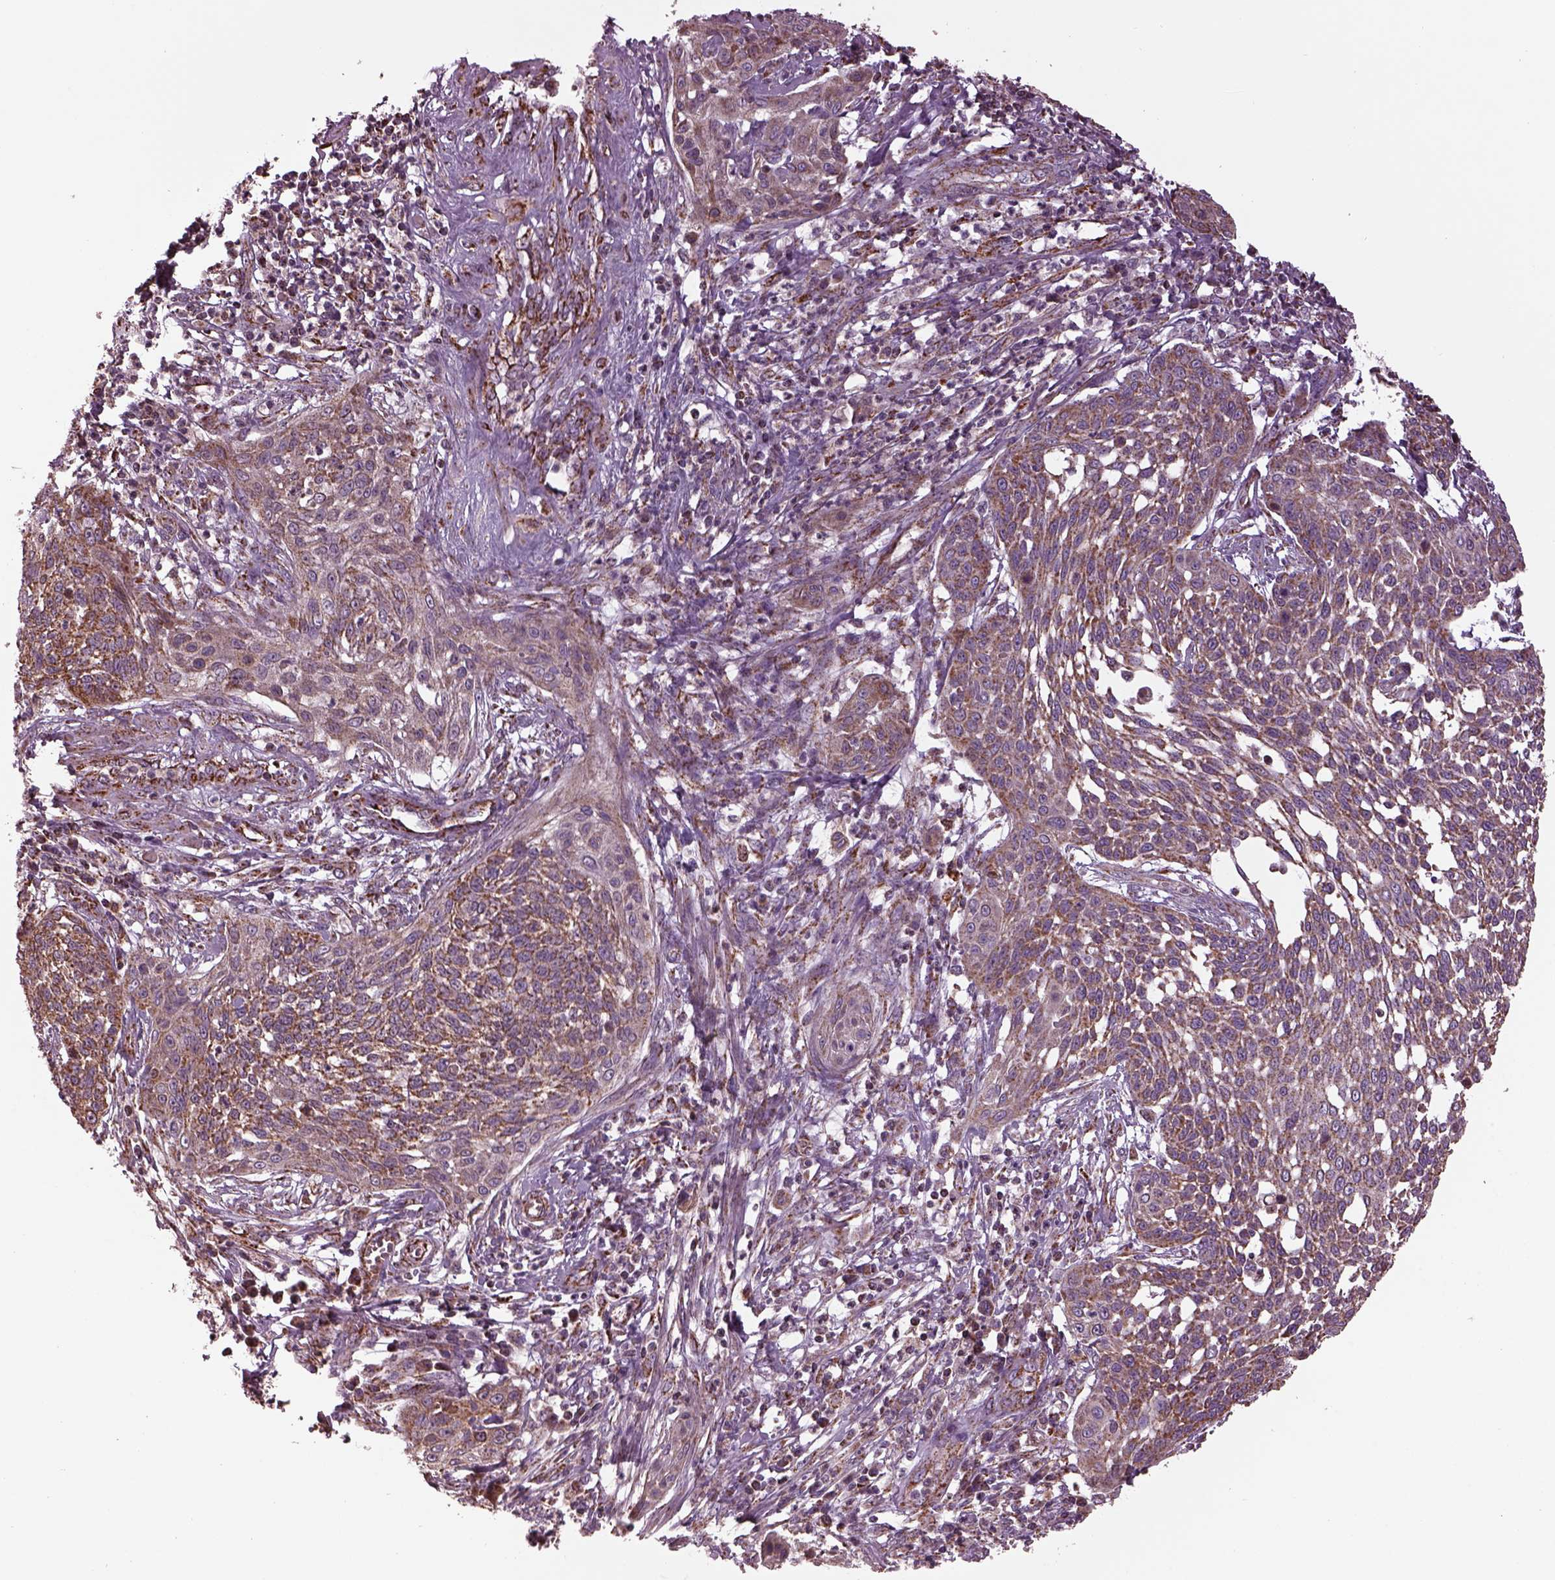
{"staining": {"intensity": "moderate", "quantity": "<25%", "location": "cytoplasmic/membranous"}, "tissue": "cervical cancer", "cell_type": "Tumor cells", "image_type": "cancer", "snomed": [{"axis": "morphology", "description": "Squamous cell carcinoma, NOS"}, {"axis": "topography", "description": "Cervix"}], "caption": "Cervical cancer (squamous cell carcinoma) was stained to show a protein in brown. There is low levels of moderate cytoplasmic/membranous expression in approximately <25% of tumor cells.", "gene": "TMEM254", "patient": {"sex": "female", "age": 34}}